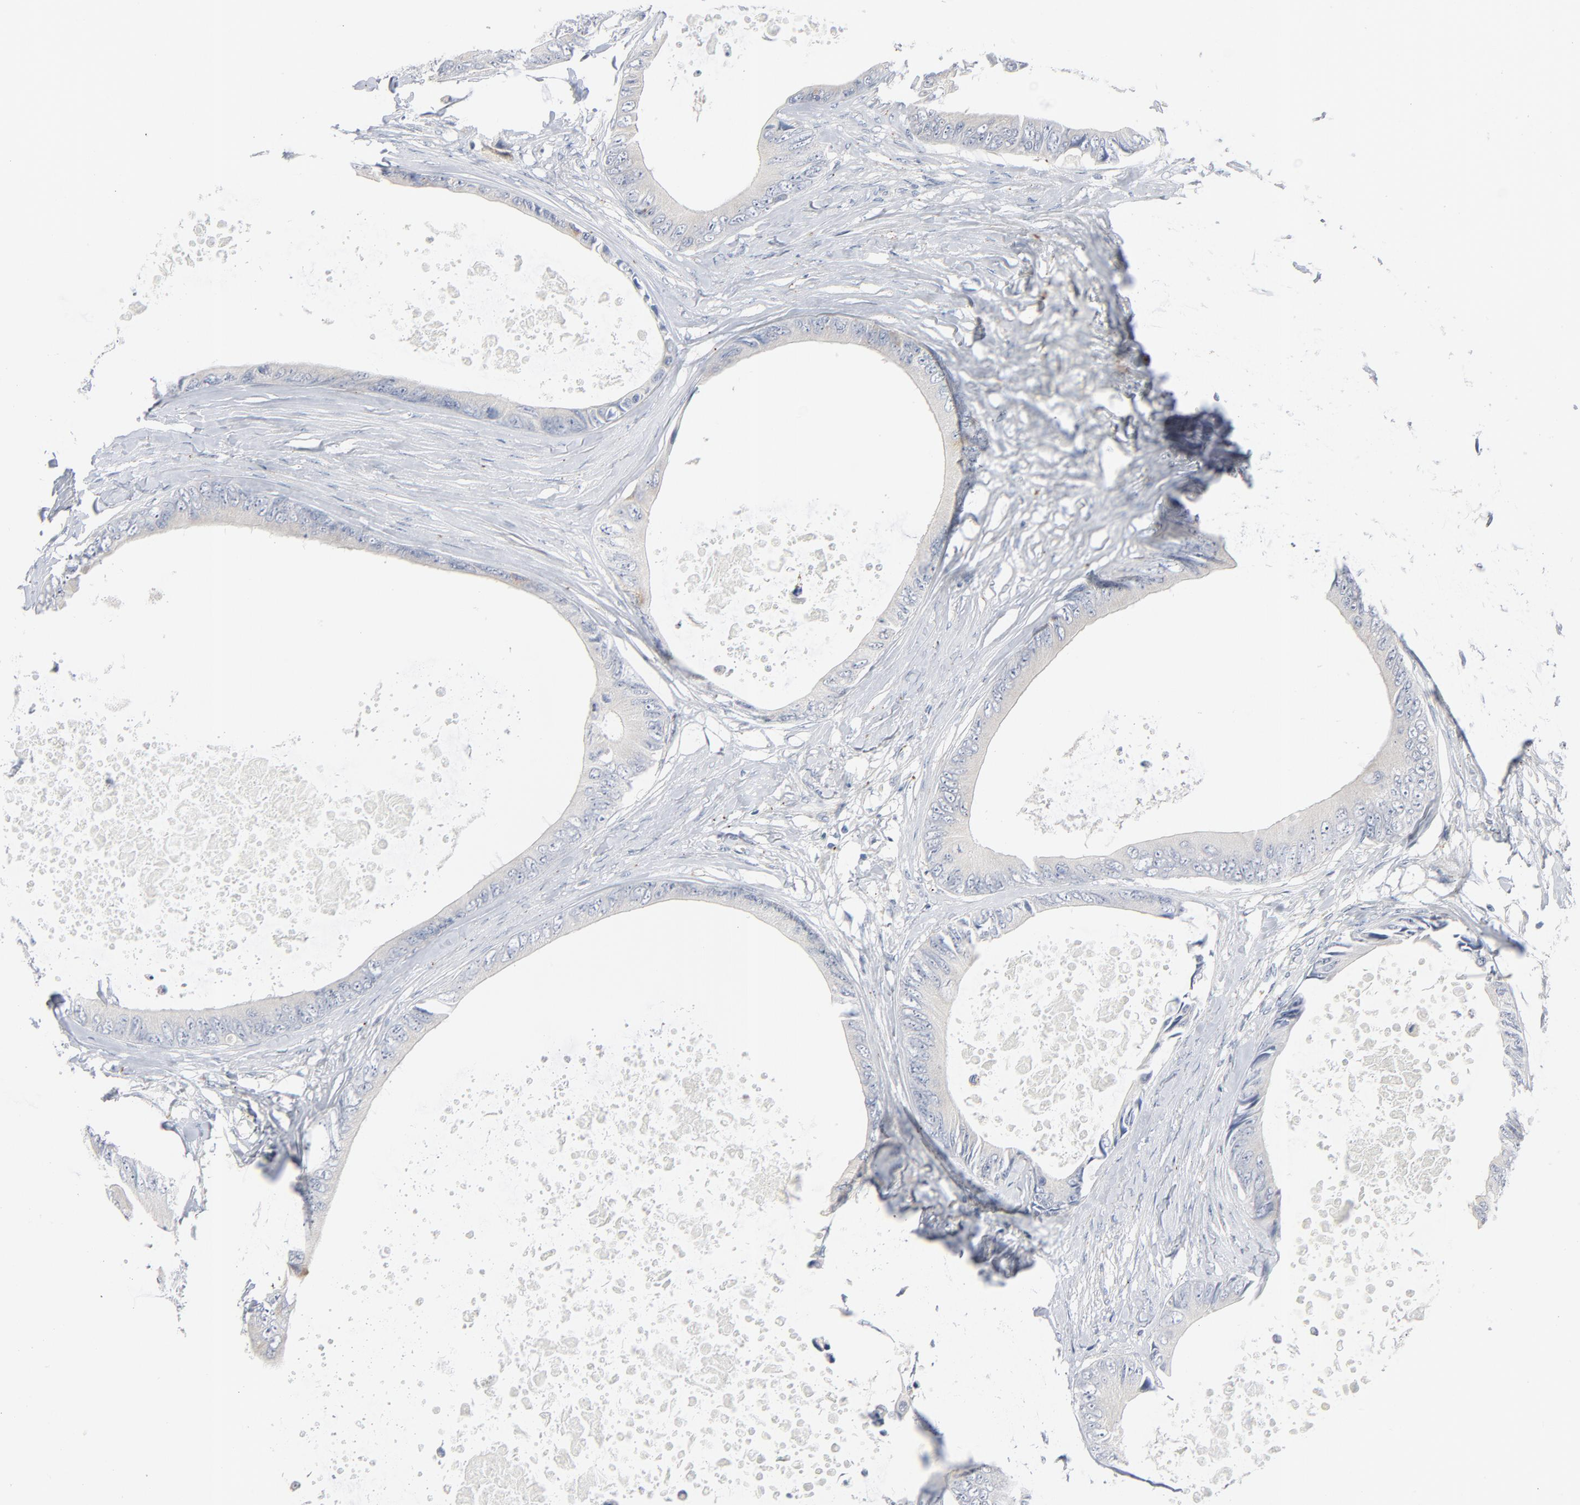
{"staining": {"intensity": "negative", "quantity": "none", "location": "none"}, "tissue": "colorectal cancer", "cell_type": "Tumor cells", "image_type": "cancer", "snomed": [{"axis": "morphology", "description": "Normal tissue, NOS"}, {"axis": "morphology", "description": "Adenocarcinoma, NOS"}, {"axis": "topography", "description": "Rectum"}, {"axis": "topography", "description": "Peripheral nerve tissue"}], "caption": "A high-resolution image shows immunohistochemistry (IHC) staining of colorectal cancer, which displays no significant positivity in tumor cells.", "gene": "IFT43", "patient": {"sex": "female", "age": 77}}